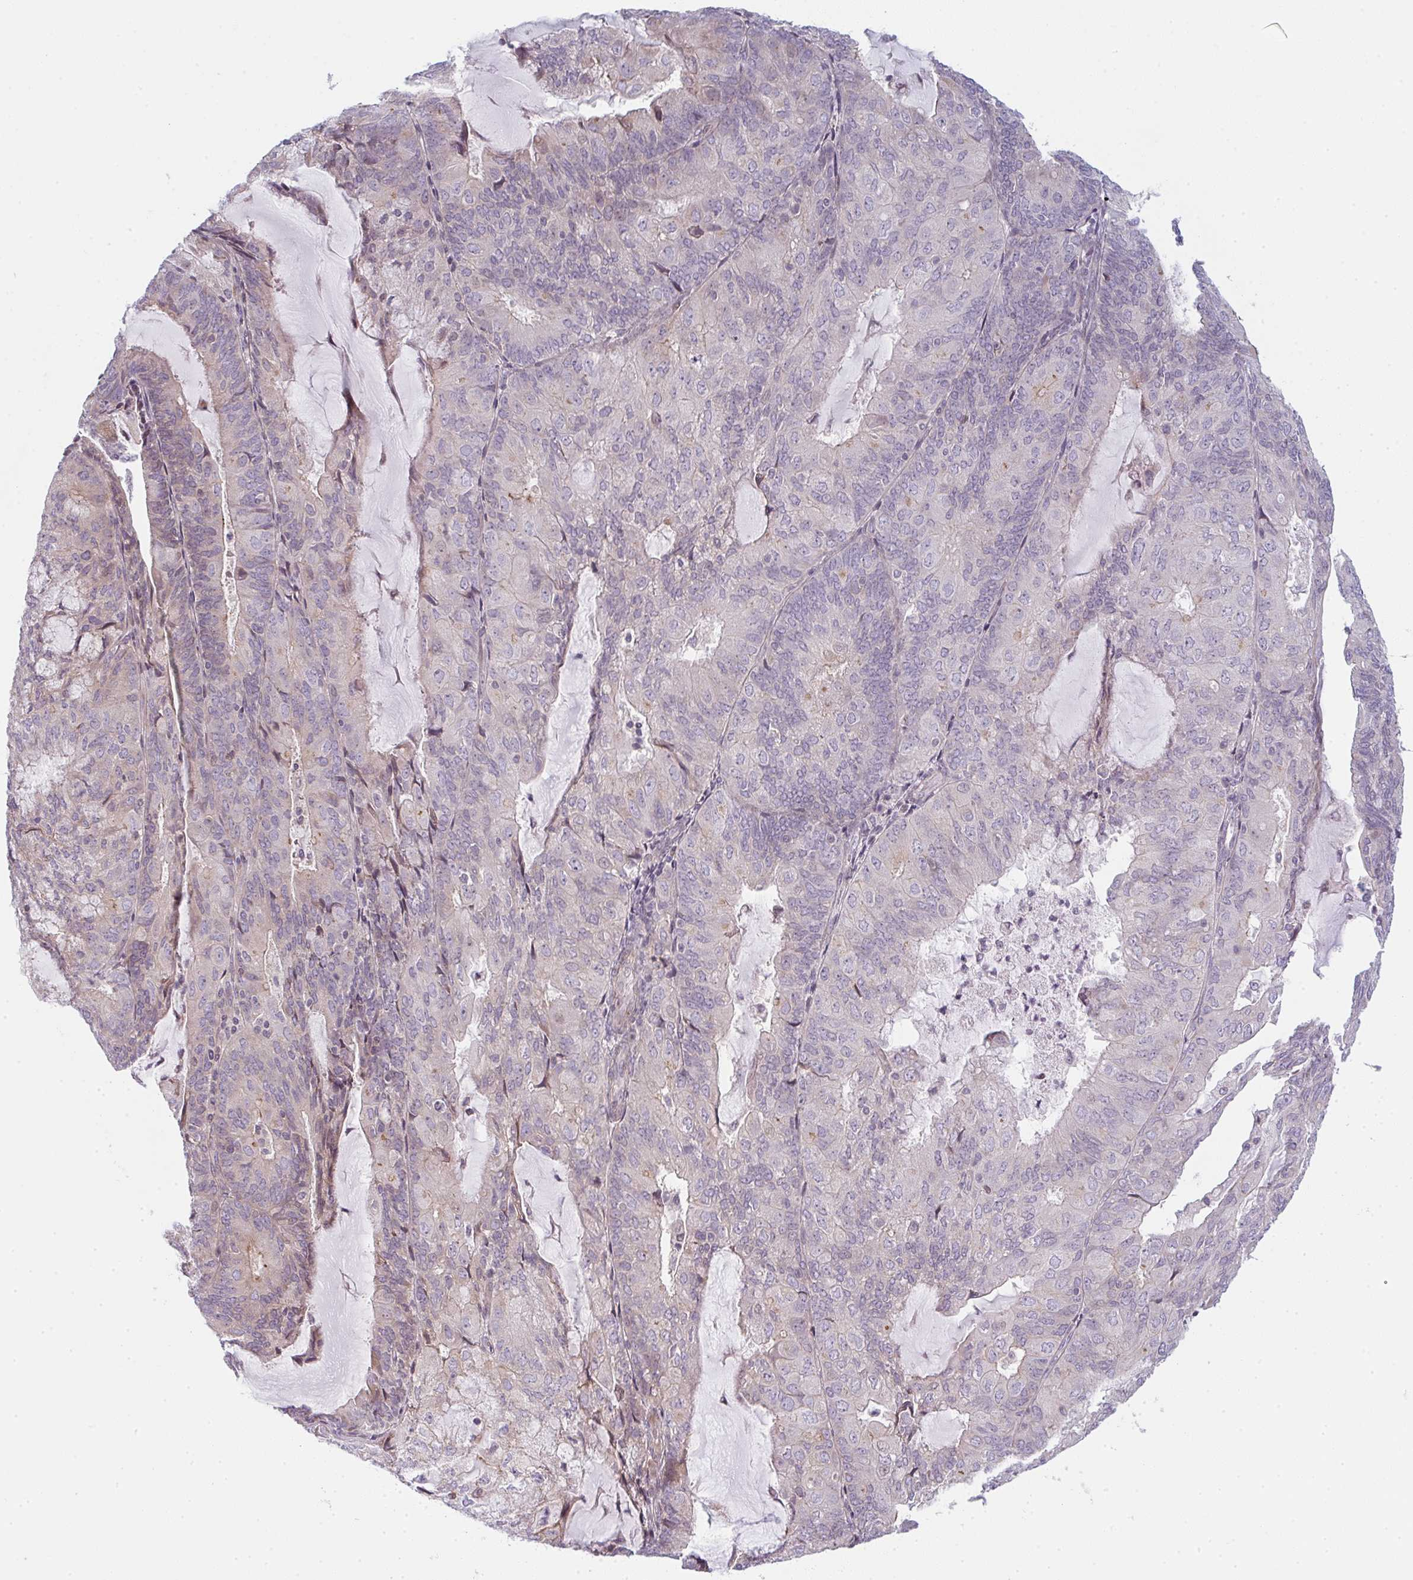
{"staining": {"intensity": "negative", "quantity": "none", "location": "none"}, "tissue": "endometrial cancer", "cell_type": "Tumor cells", "image_type": "cancer", "snomed": [{"axis": "morphology", "description": "Adenocarcinoma, NOS"}, {"axis": "topography", "description": "Endometrium"}], "caption": "This photomicrograph is of adenocarcinoma (endometrial) stained with immunohistochemistry (IHC) to label a protein in brown with the nuclei are counter-stained blue. There is no positivity in tumor cells.", "gene": "TMEM237", "patient": {"sex": "female", "age": 81}}